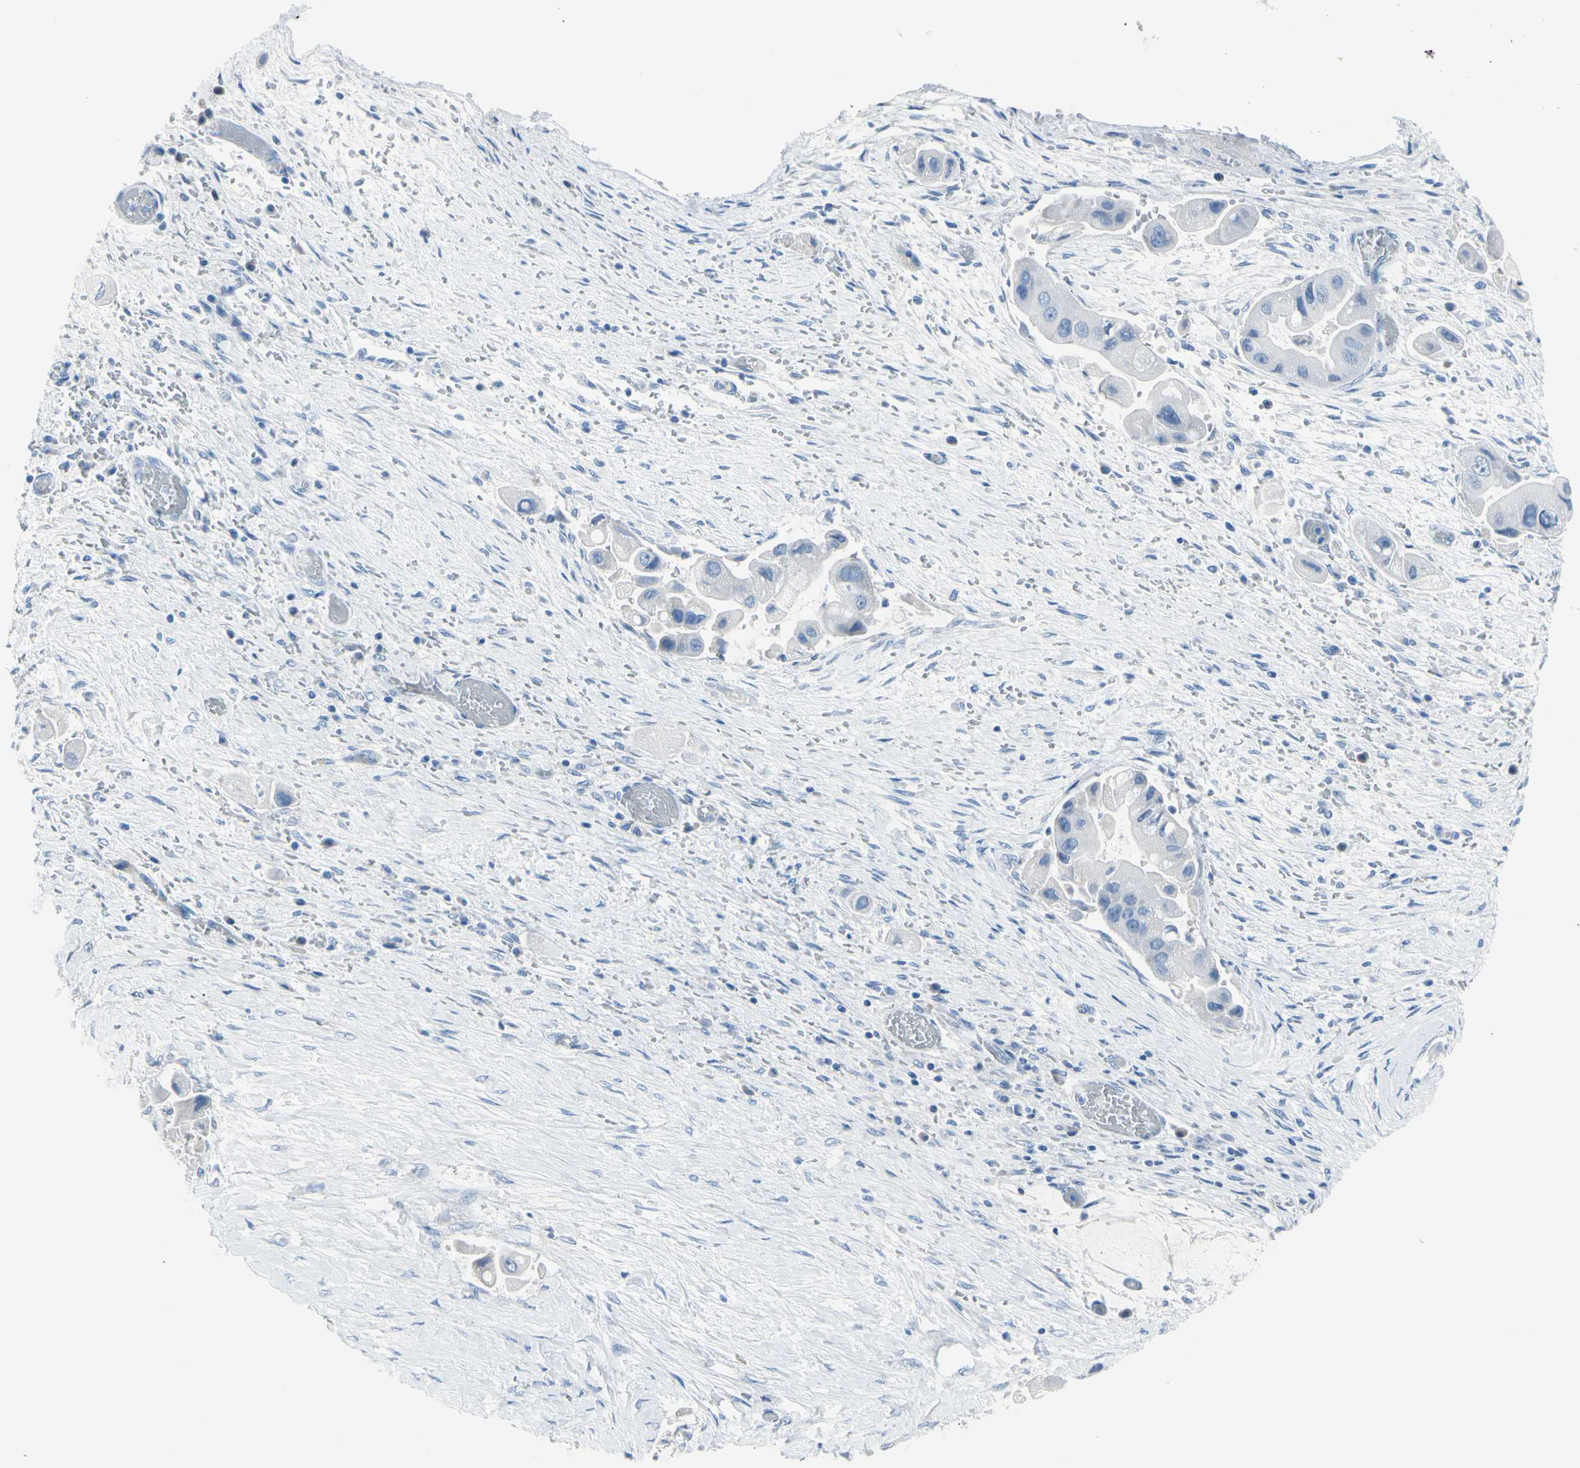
{"staining": {"intensity": "negative", "quantity": "none", "location": "none"}, "tissue": "liver cancer", "cell_type": "Tumor cells", "image_type": "cancer", "snomed": [{"axis": "morphology", "description": "Normal tissue, NOS"}, {"axis": "morphology", "description": "Cholangiocarcinoma"}, {"axis": "topography", "description": "Liver"}, {"axis": "topography", "description": "Peripheral nerve tissue"}], "caption": "Tumor cells show no significant staining in cholangiocarcinoma (liver).", "gene": "TPO", "patient": {"sex": "male", "age": 50}}